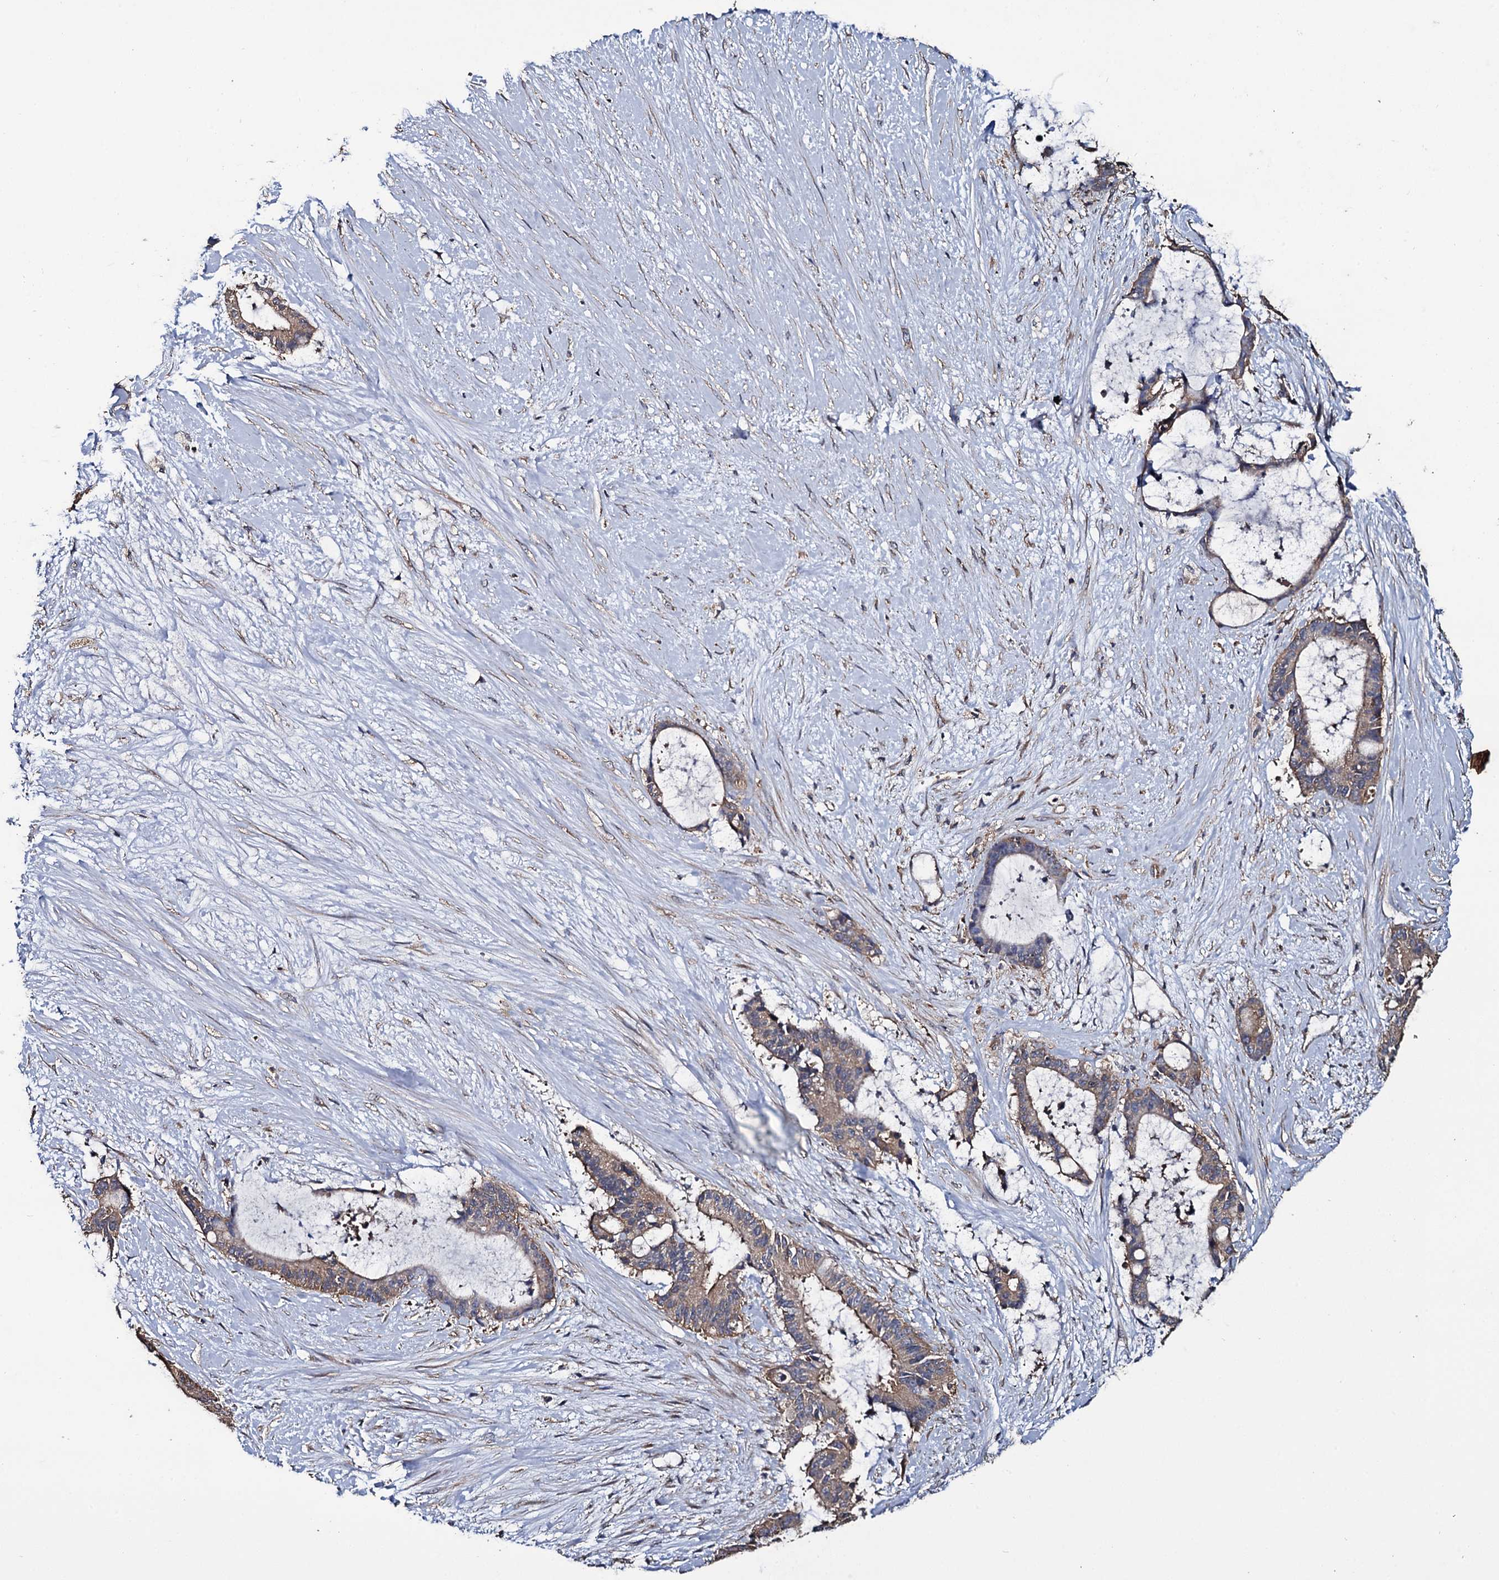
{"staining": {"intensity": "weak", "quantity": ">75%", "location": "cytoplasmic/membranous"}, "tissue": "liver cancer", "cell_type": "Tumor cells", "image_type": "cancer", "snomed": [{"axis": "morphology", "description": "Normal tissue, NOS"}, {"axis": "morphology", "description": "Cholangiocarcinoma"}, {"axis": "topography", "description": "Liver"}, {"axis": "topography", "description": "Peripheral nerve tissue"}], "caption": "A brown stain highlights weak cytoplasmic/membranous positivity of a protein in human cholangiocarcinoma (liver) tumor cells.", "gene": "TTC23", "patient": {"sex": "female", "age": 73}}